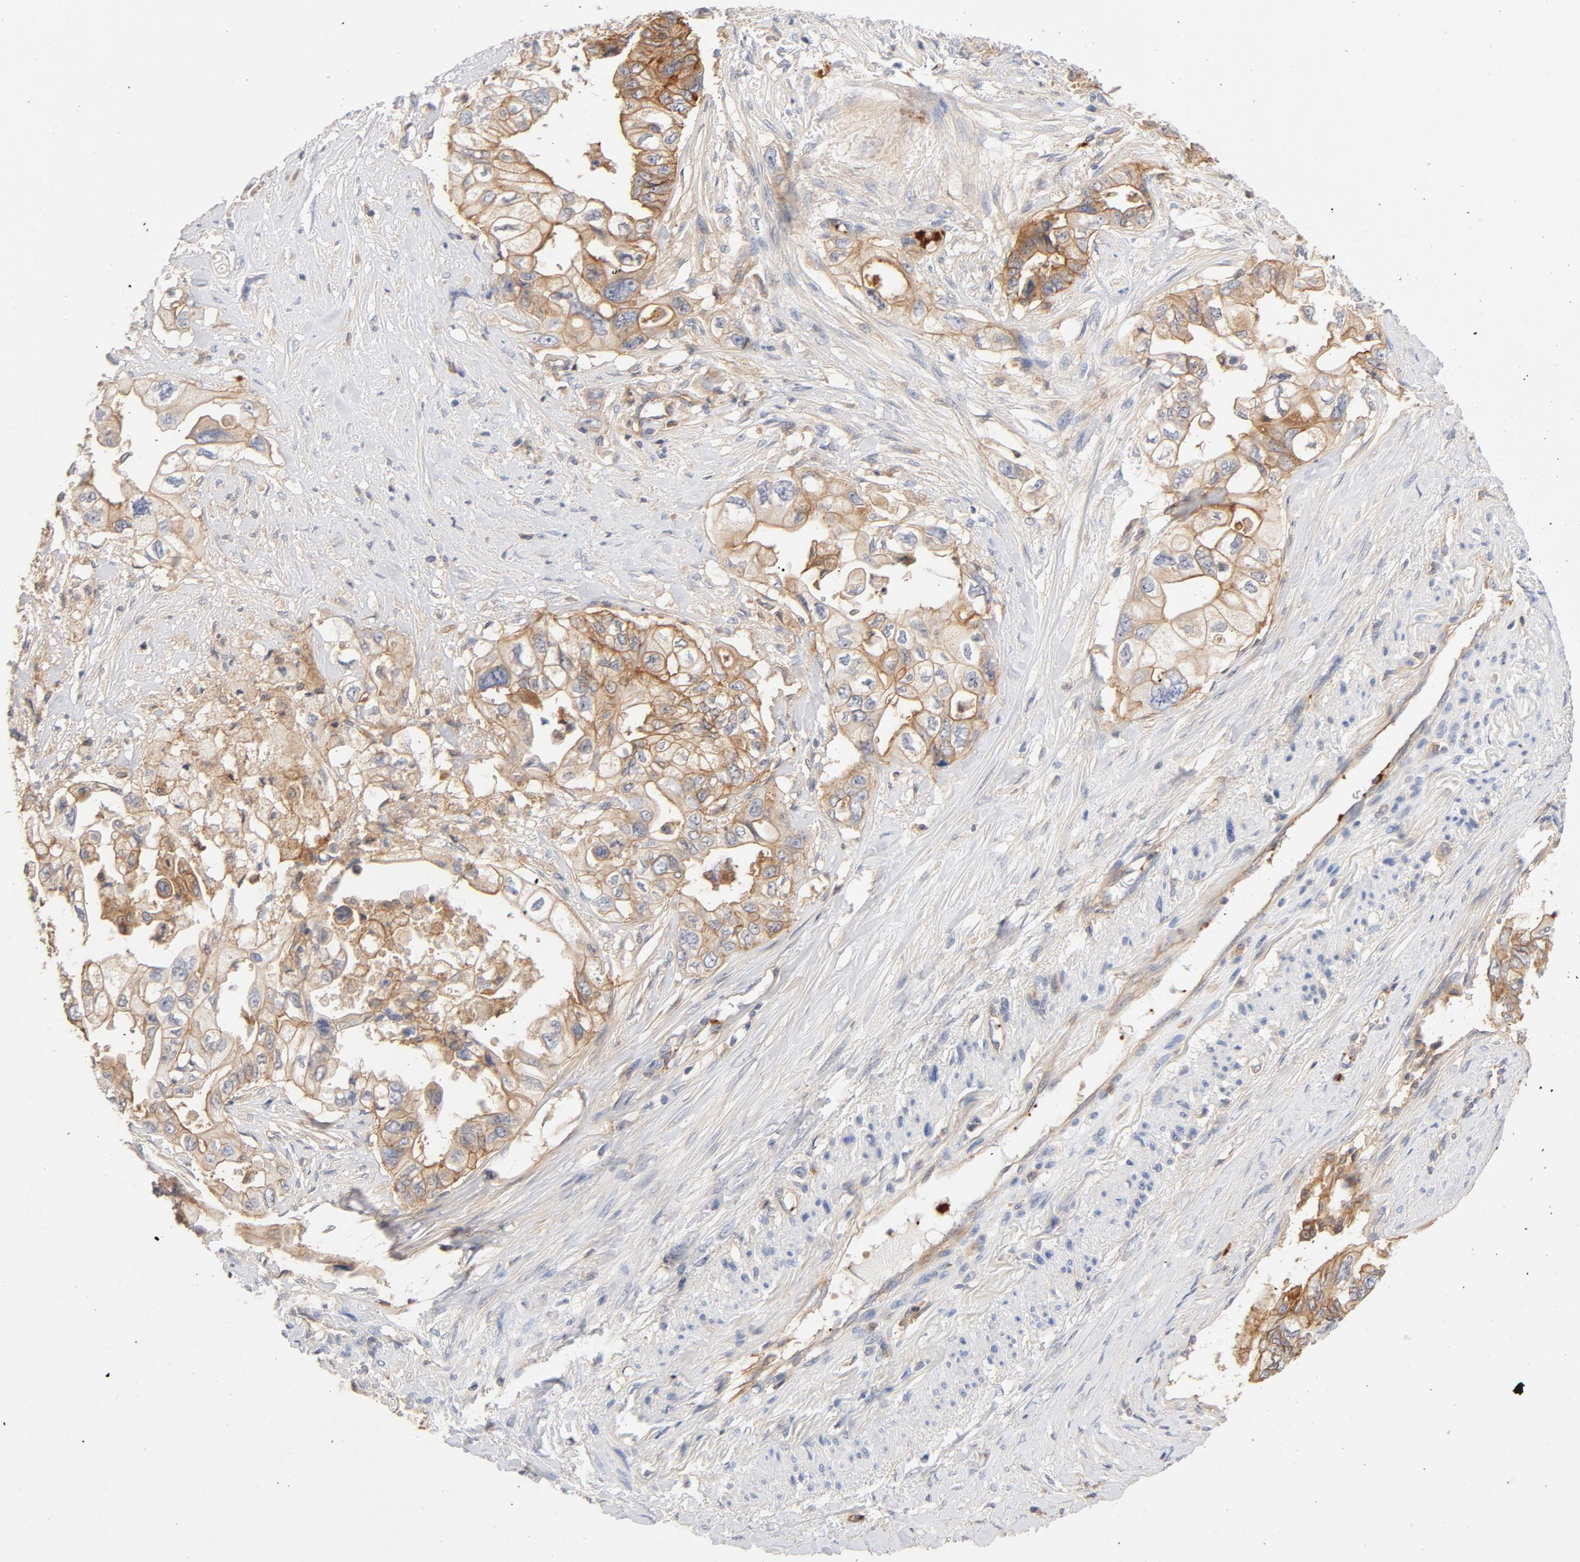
{"staining": {"intensity": "moderate", "quantity": ">75%", "location": "cytoplasmic/membranous"}, "tissue": "pancreatic cancer", "cell_type": "Tumor cells", "image_type": "cancer", "snomed": [{"axis": "morphology", "description": "Normal tissue, NOS"}, {"axis": "topography", "description": "Pancreas"}], "caption": "High-magnification brightfield microscopy of pancreatic cancer stained with DAB (brown) and counterstained with hematoxylin (blue). tumor cells exhibit moderate cytoplasmic/membranous positivity is present in about>75% of cells.", "gene": "SRC", "patient": {"sex": "male", "age": 42}}